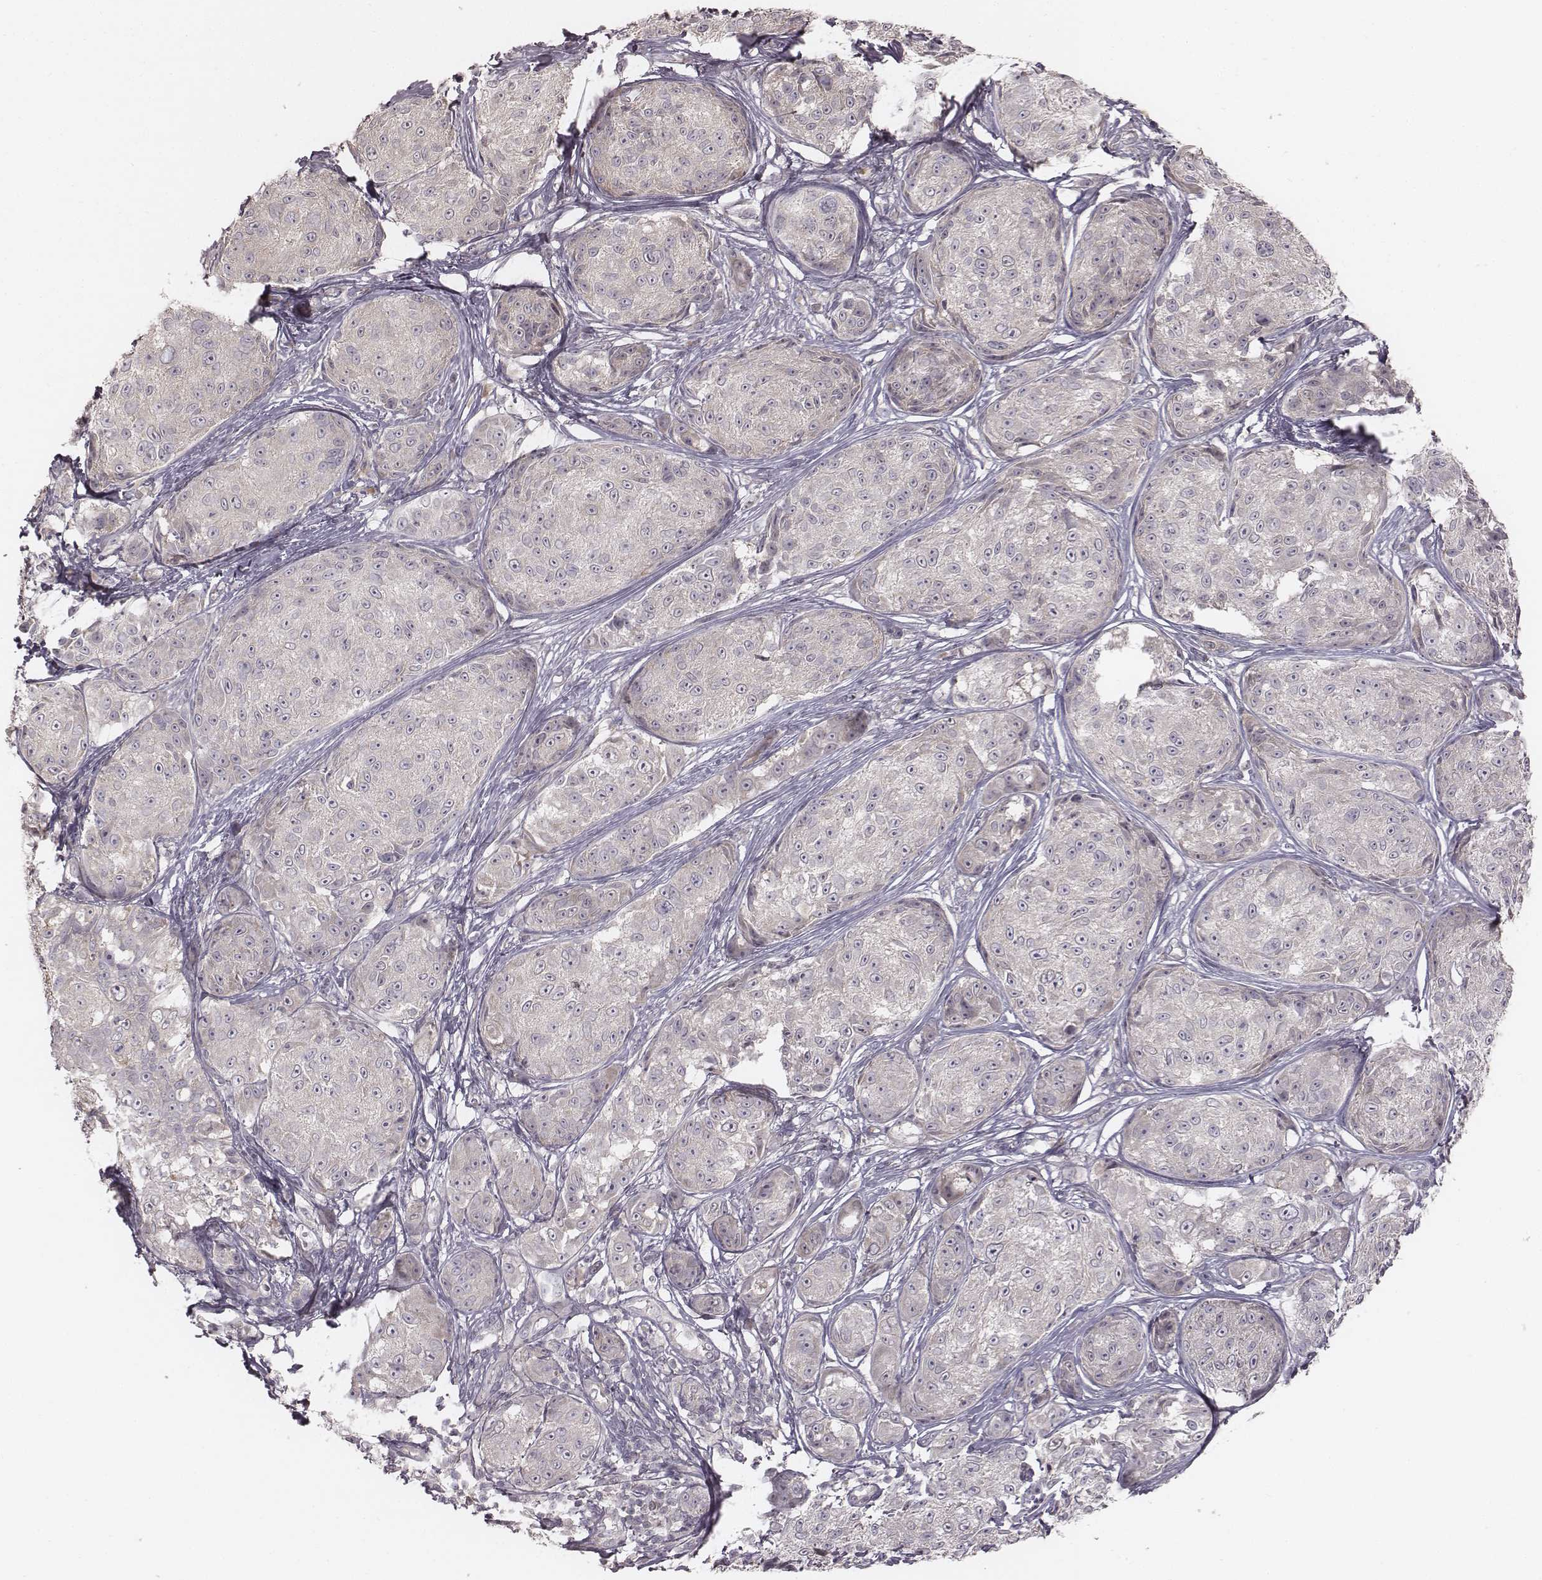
{"staining": {"intensity": "negative", "quantity": "none", "location": "none"}, "tissue": "melanoma", "cell_type": "Tumor cells", "image_type": "cancer", "snomed": [{"axis": "morphology", "description": "Malignant melanoma, NOS"}, {"axis": "topography", "description": "Skin"}], "caption": "Tumor cells show no significant protein expression in malignant melanoma.", "gene": "TDRD5", "patient": {"sex": "male", "age": 61}}